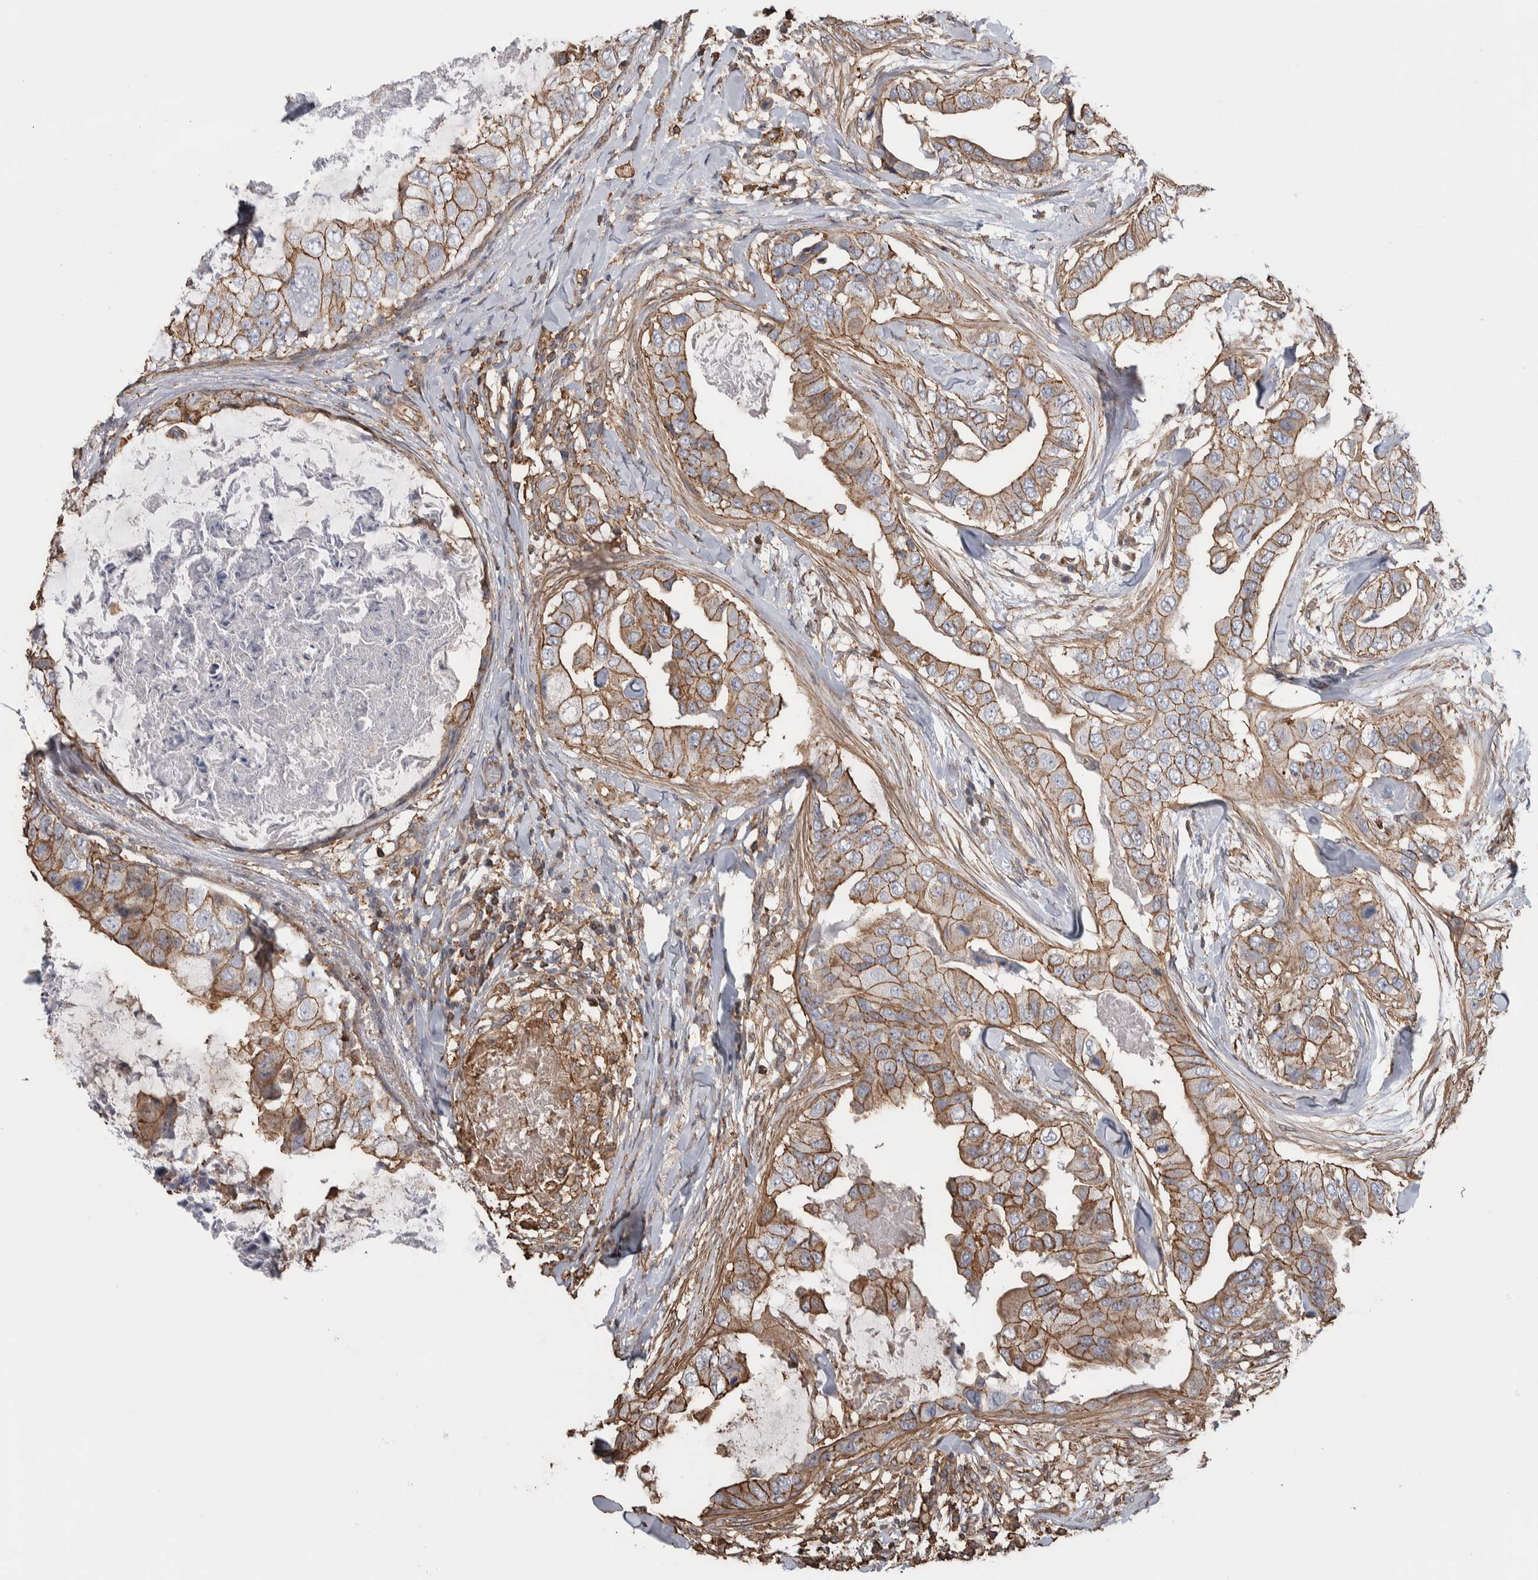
{"staining": {"intensity": "moderate", "quantity": ">75%", "location": "cytoplasmic/membranous"}, "tissue": "breast cancer", "cell_type": "Tumor cells", "image_type": "cancer", "snomed": [{"axis": "morphology", "description": "Duct carcinoma"}, {"axis": "topography", "description": "Breast"}], "caption": "This micrograph exhibits immunohistochemistry staining of human breast invasive ductal carcinoma, with medium moderate cytoplasmic/membranous positivity in about >75% of tumor cells.", "gene": "ENPP2", "patient": {"sex": "female", "age": 40}}